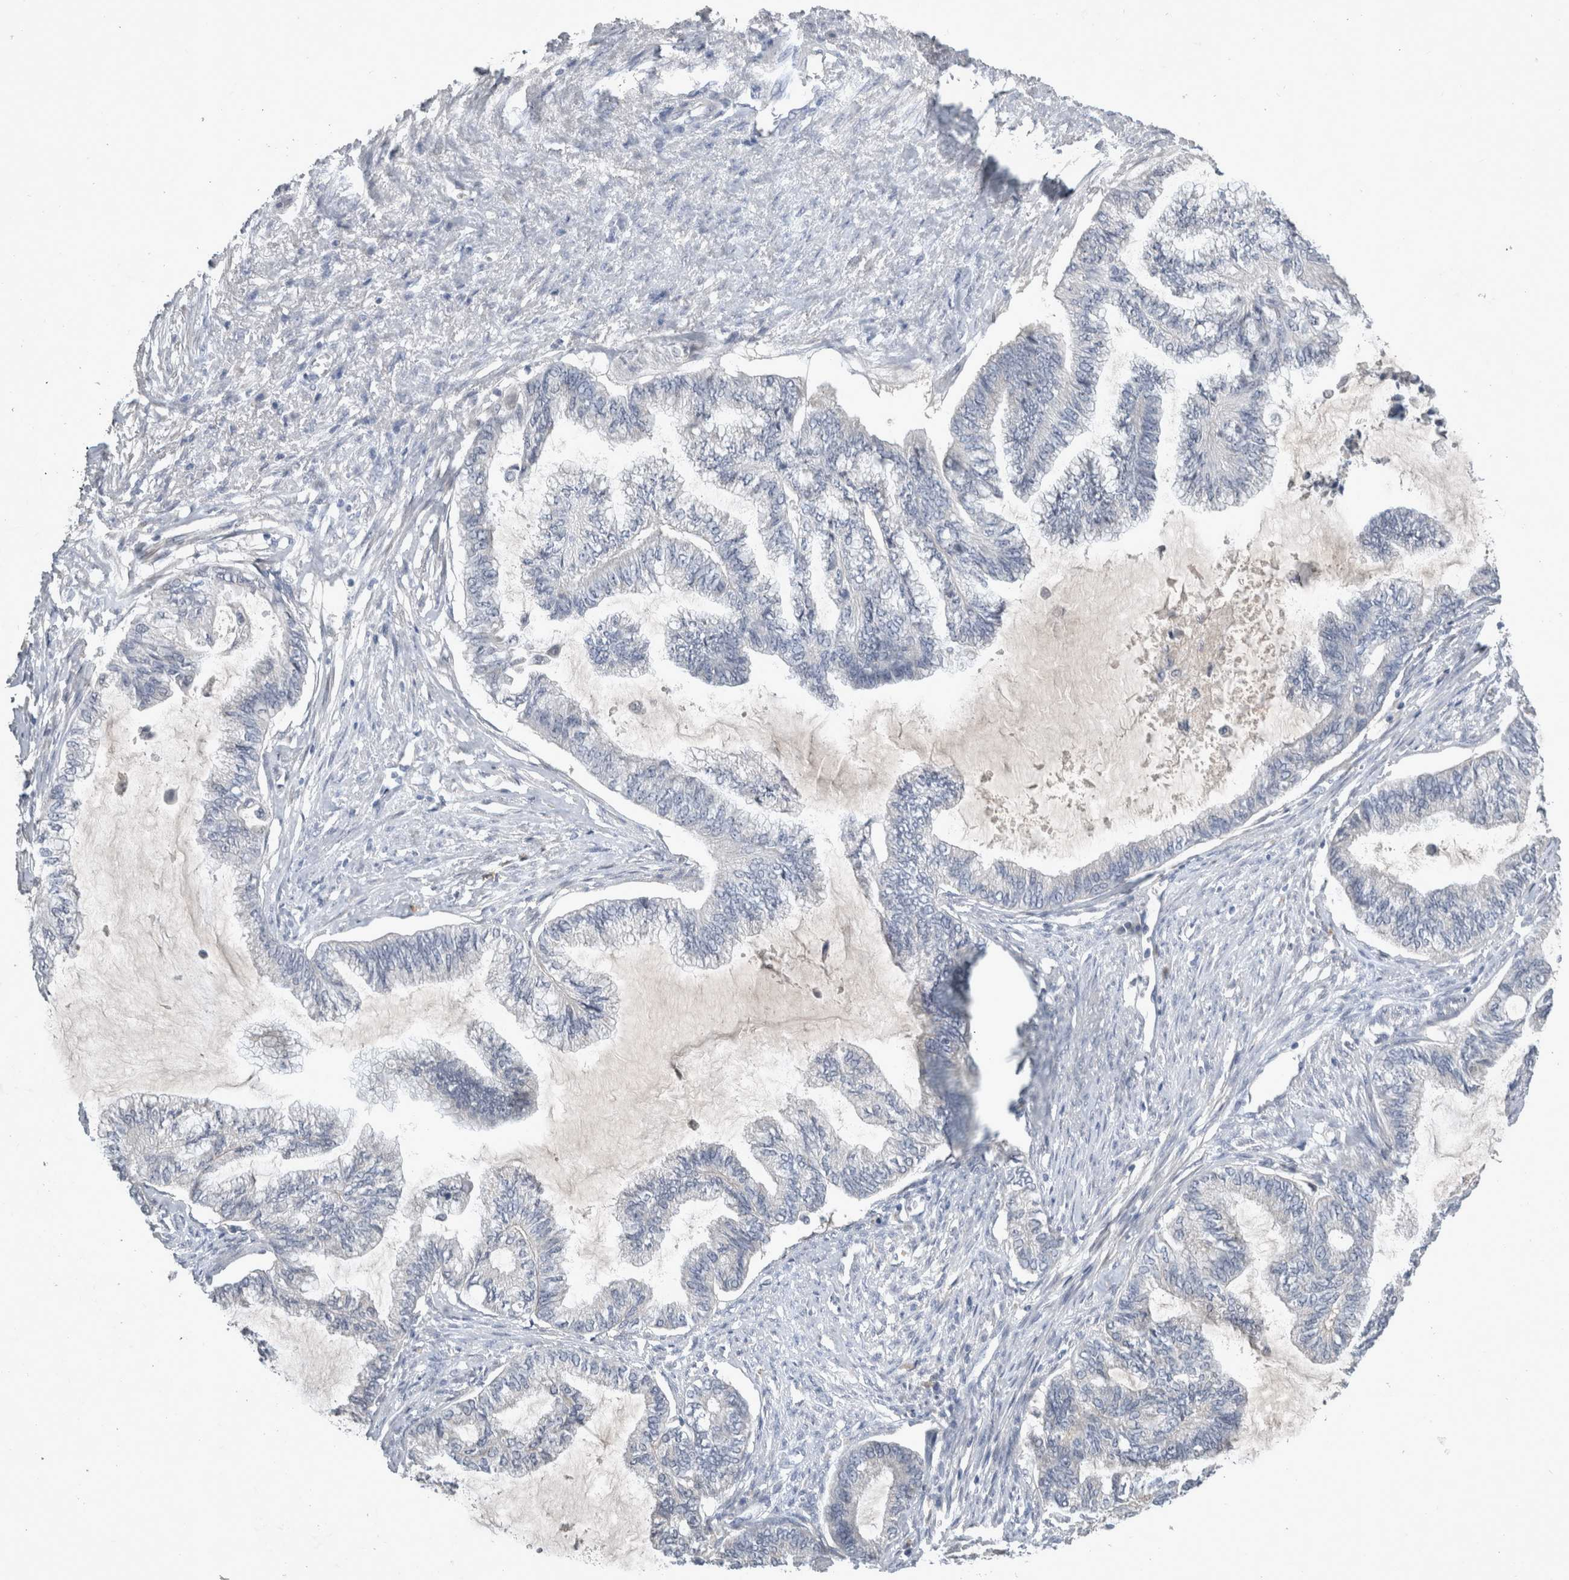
{"staining": {"intensity": "negative", "quantity": "none", "location": "none"}, "tissue": "endometrial cancer", "cell_type": "Tumor cells", "image_type": "cancer", "snomed": [{"axis": "morphology", "description": "Adenocarcinoma, NOS"}, {"axis": "topography", "description": "Endometrium"}], "caption": "This is an IHC histopathology image of endometrial cancer (adenocarcinoma). There is no expression in tumor cells.", "gene": "SLC22A11", "patient": {"sex": "female", "age": 86}}